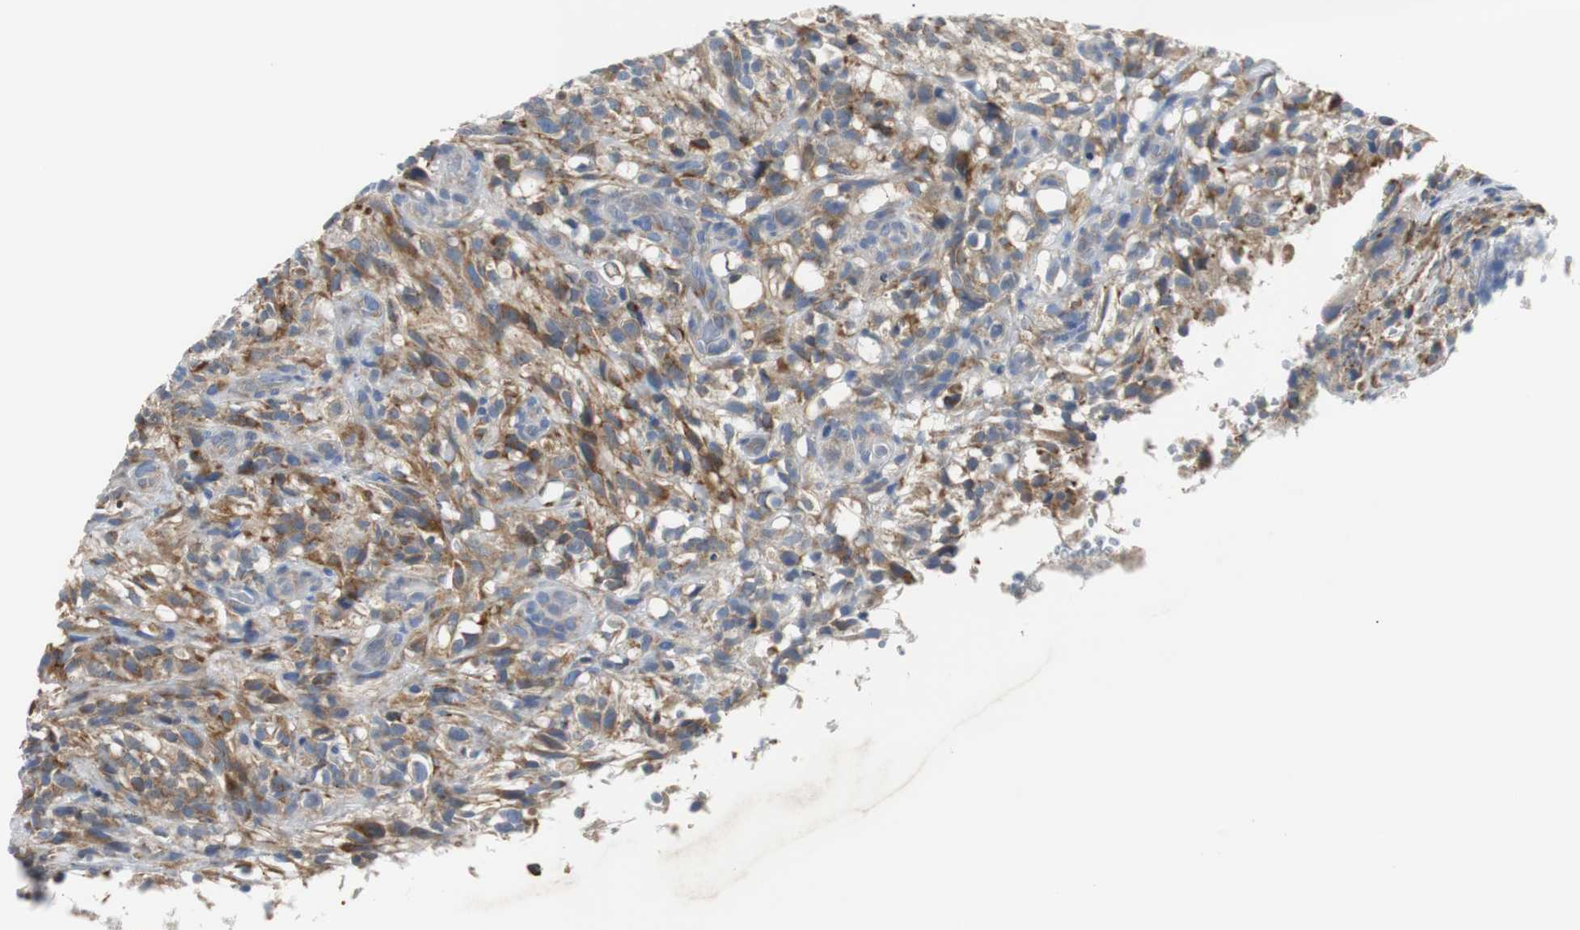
{"staining": {"intensity": "moderate", "quantity": "25%-75%", "location": "cytoplasmic/membranous"}, "tissue": "glioma", "cell_type": "Tumor cells", "image_type": "cancer", "snomed": [{"axis": "morphology", "description": "Normal tissue, NOS"}, {"axis": "morphology", "description": "Glioma, malignant, High grade"}, {"axis": "topography", "description": "Cerebral cortex"}], "caption": "The photomicrograph demonstrates a brown stain indicating the presence of a protein in the cytoplasmic/membranous of tumor cells in malignant glioma (high-grade).", "gene": "PDIA4", "patient": {"sex": "male", "age": 75}}